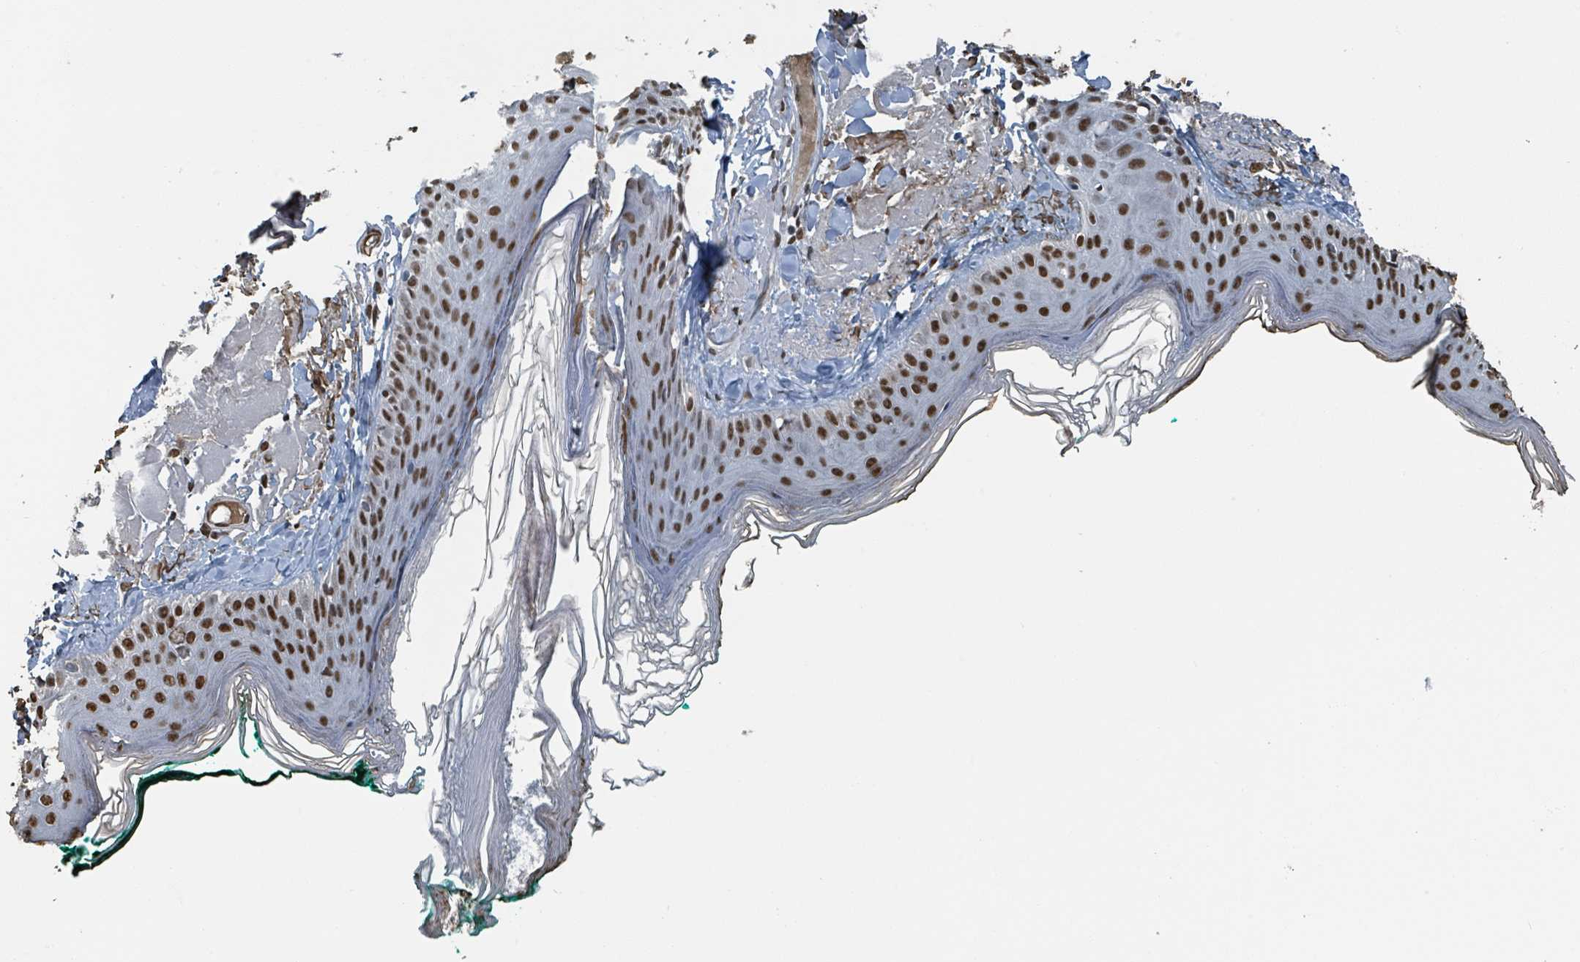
{"staining": {"intensity": "moderate", "quantity": ">75%", "location": "nuclear"}, "tissue": "skin", "cell_type": "Fibroblasts", "image_type": "normal", "snomed": [{"axis": "morphology", "description": "Normal tissue, NOS"}, {"axis": "morphology", "description": "Malignant melanoma, NOS"}, {"axis": "topography", "description": "Skin"}], "caption": "Skin was stained to show a protein in brown. There is medium levels of moderate nuclear expression in approximately >75% of fibroblasts. Using DAB (3,3'-diaminobenzidine) (brown) and hematoxylin (blue) stains, captured at high magnification using brightfield microscopy.", "gene": "PHIP", "patient": {"sex": "male", "age": 80}}